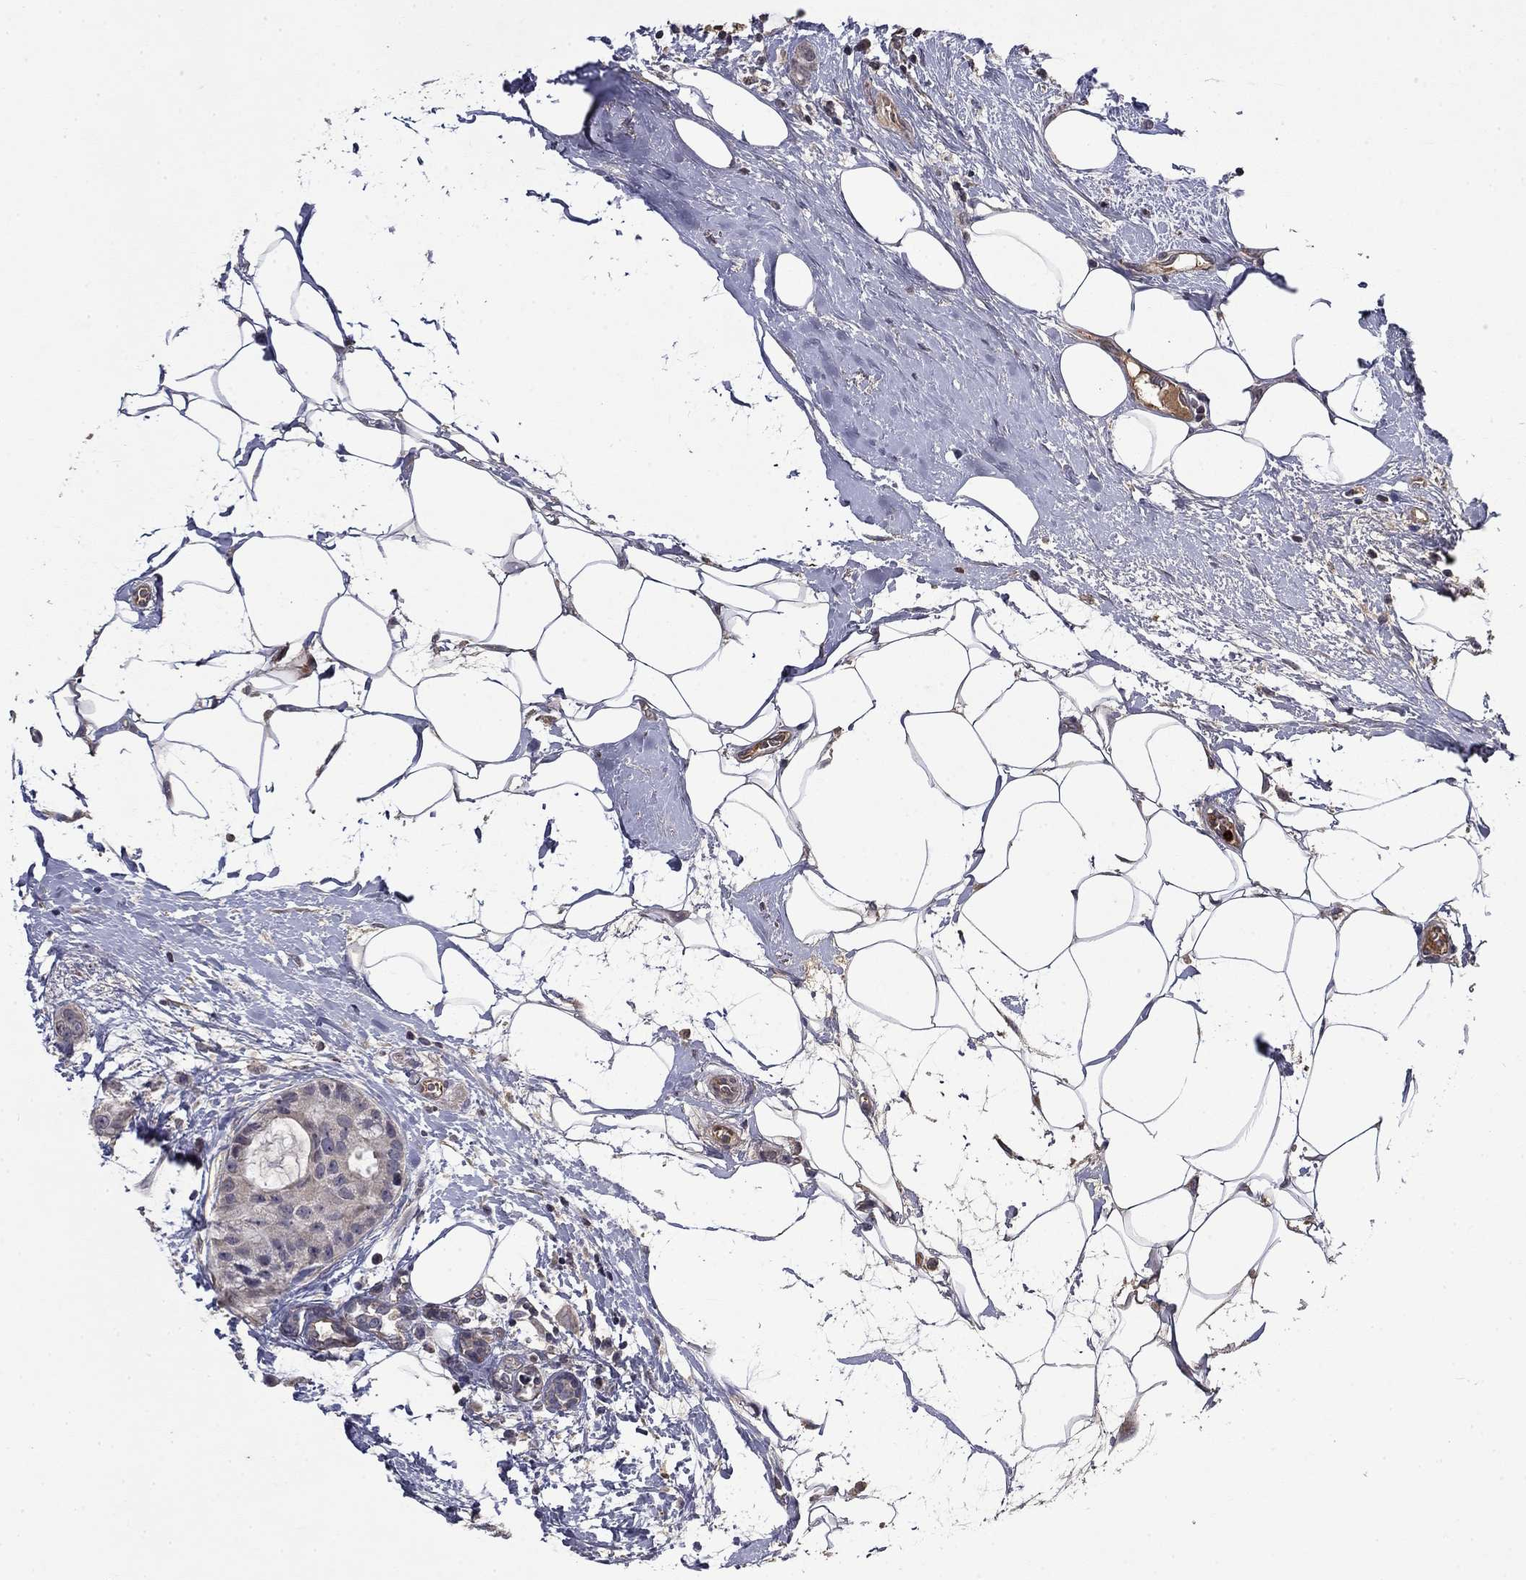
{"staining": {"intensity": "negative", "quantity": "none", "location": "none"}, "tissue": "breast cancer", "cell_type": "Tumor cells", "image_type": "cancer", "snomed": [{"axis": "morphology", "description": "Duct carcinoma"}, {"axis": "topography", "description": "Breast"}], "caption": "This is an IHC histopathology image of human breast intraductal carcinoma. There is no expression in tumor cells.", "gene": "SATB1", "patient": {"sex": "female", "age": 45}}